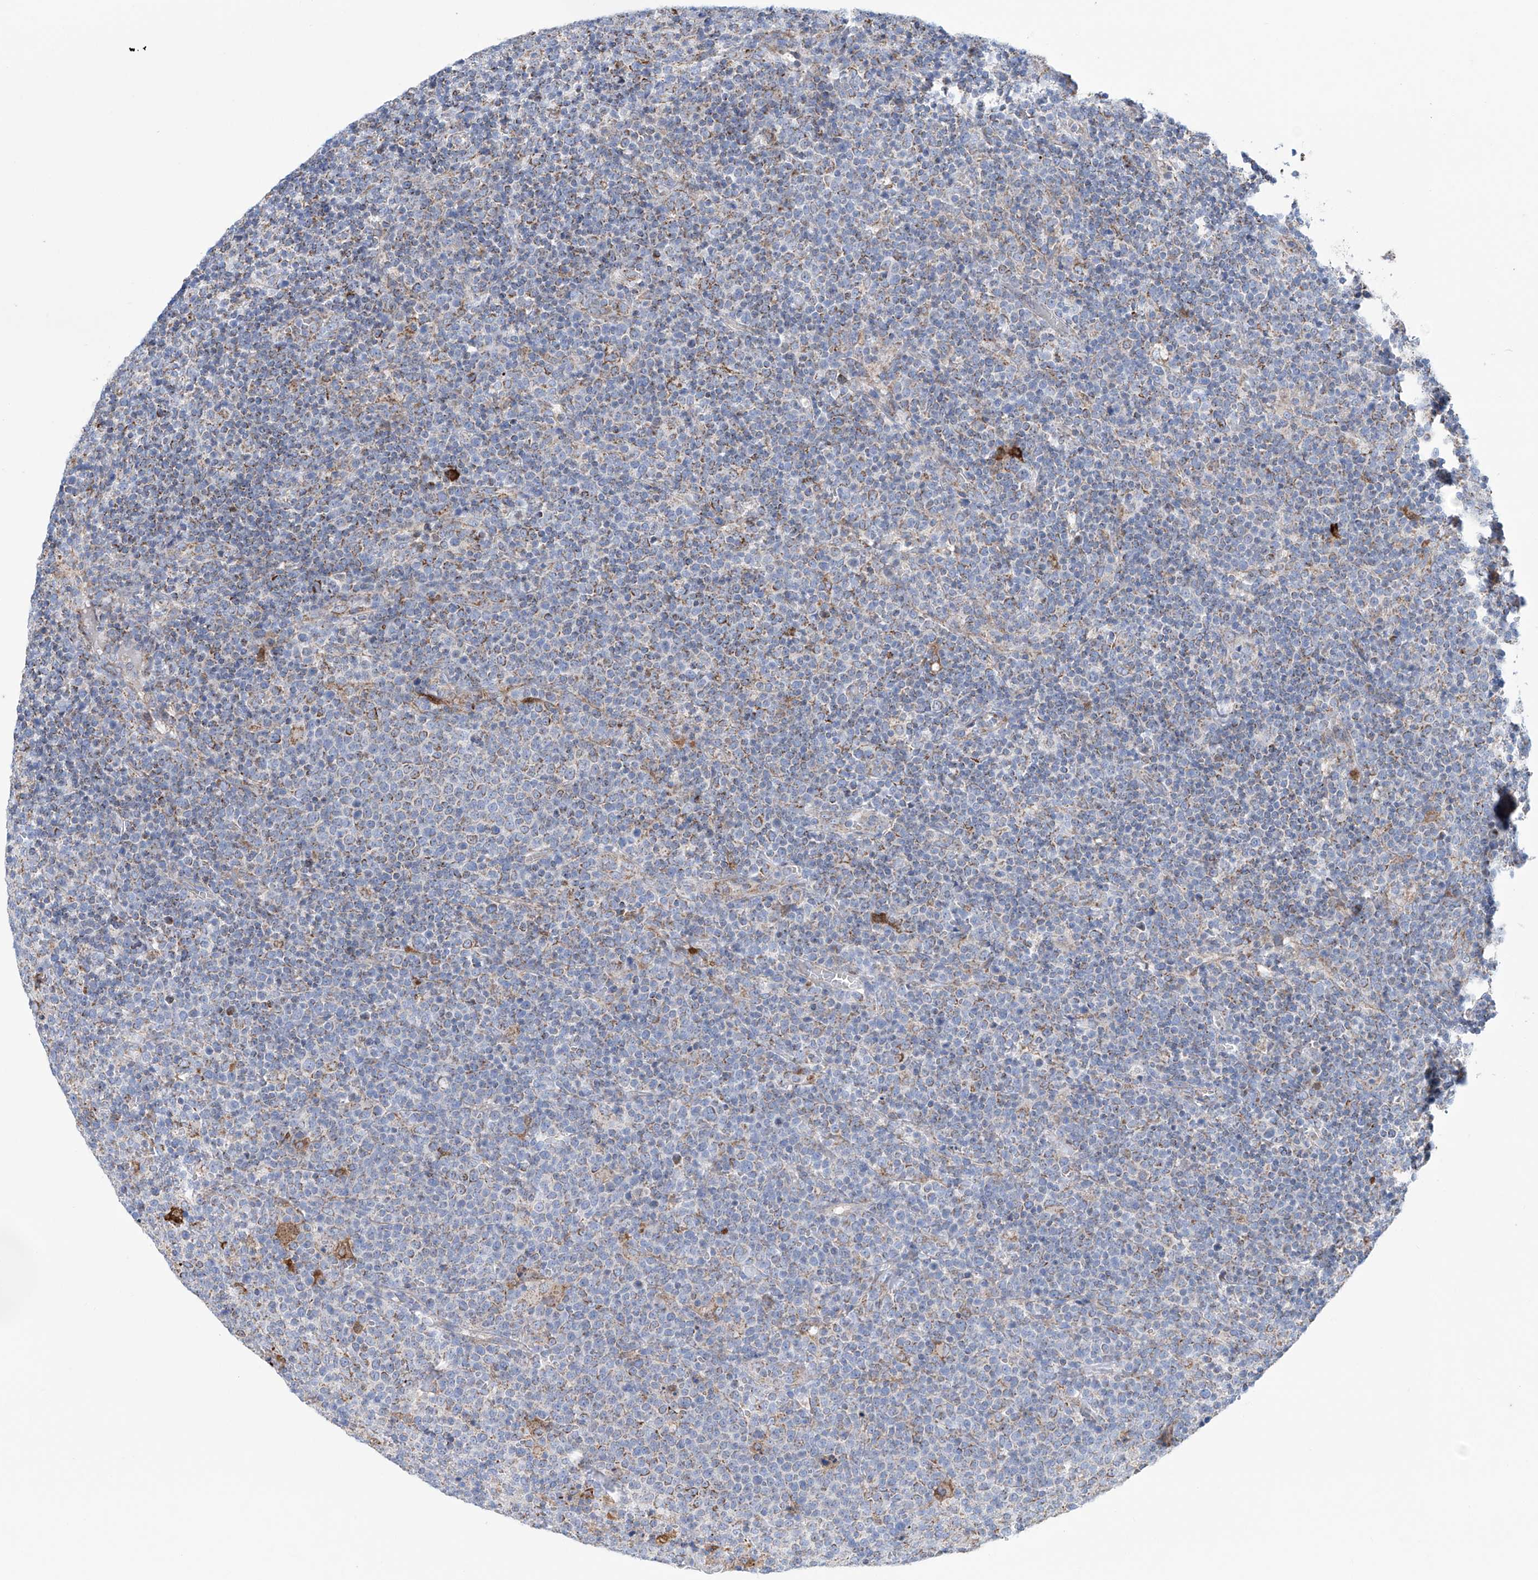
{"staining": {"intensity": "weak", "quantity": "<25%", "location": "cytoplasmic/membranous"}, "tissue": "lymphoma", "cell_type": "Tumor cells", "image_type": "cancer", "snomed": [{"axis": "morphology", "description": "Malignant lymphoma, non-Hodgkin's type, High grade"}, {"axis": "topography", "description": "Lymph node"}], "caption": "Immunohistochemistry photomicrograph of lymphoma stained for a protein (brown), which shows no expression in tumor cells.", "gene": "ALDH6A1", "patient": {"sex": "male", "age": 61}}